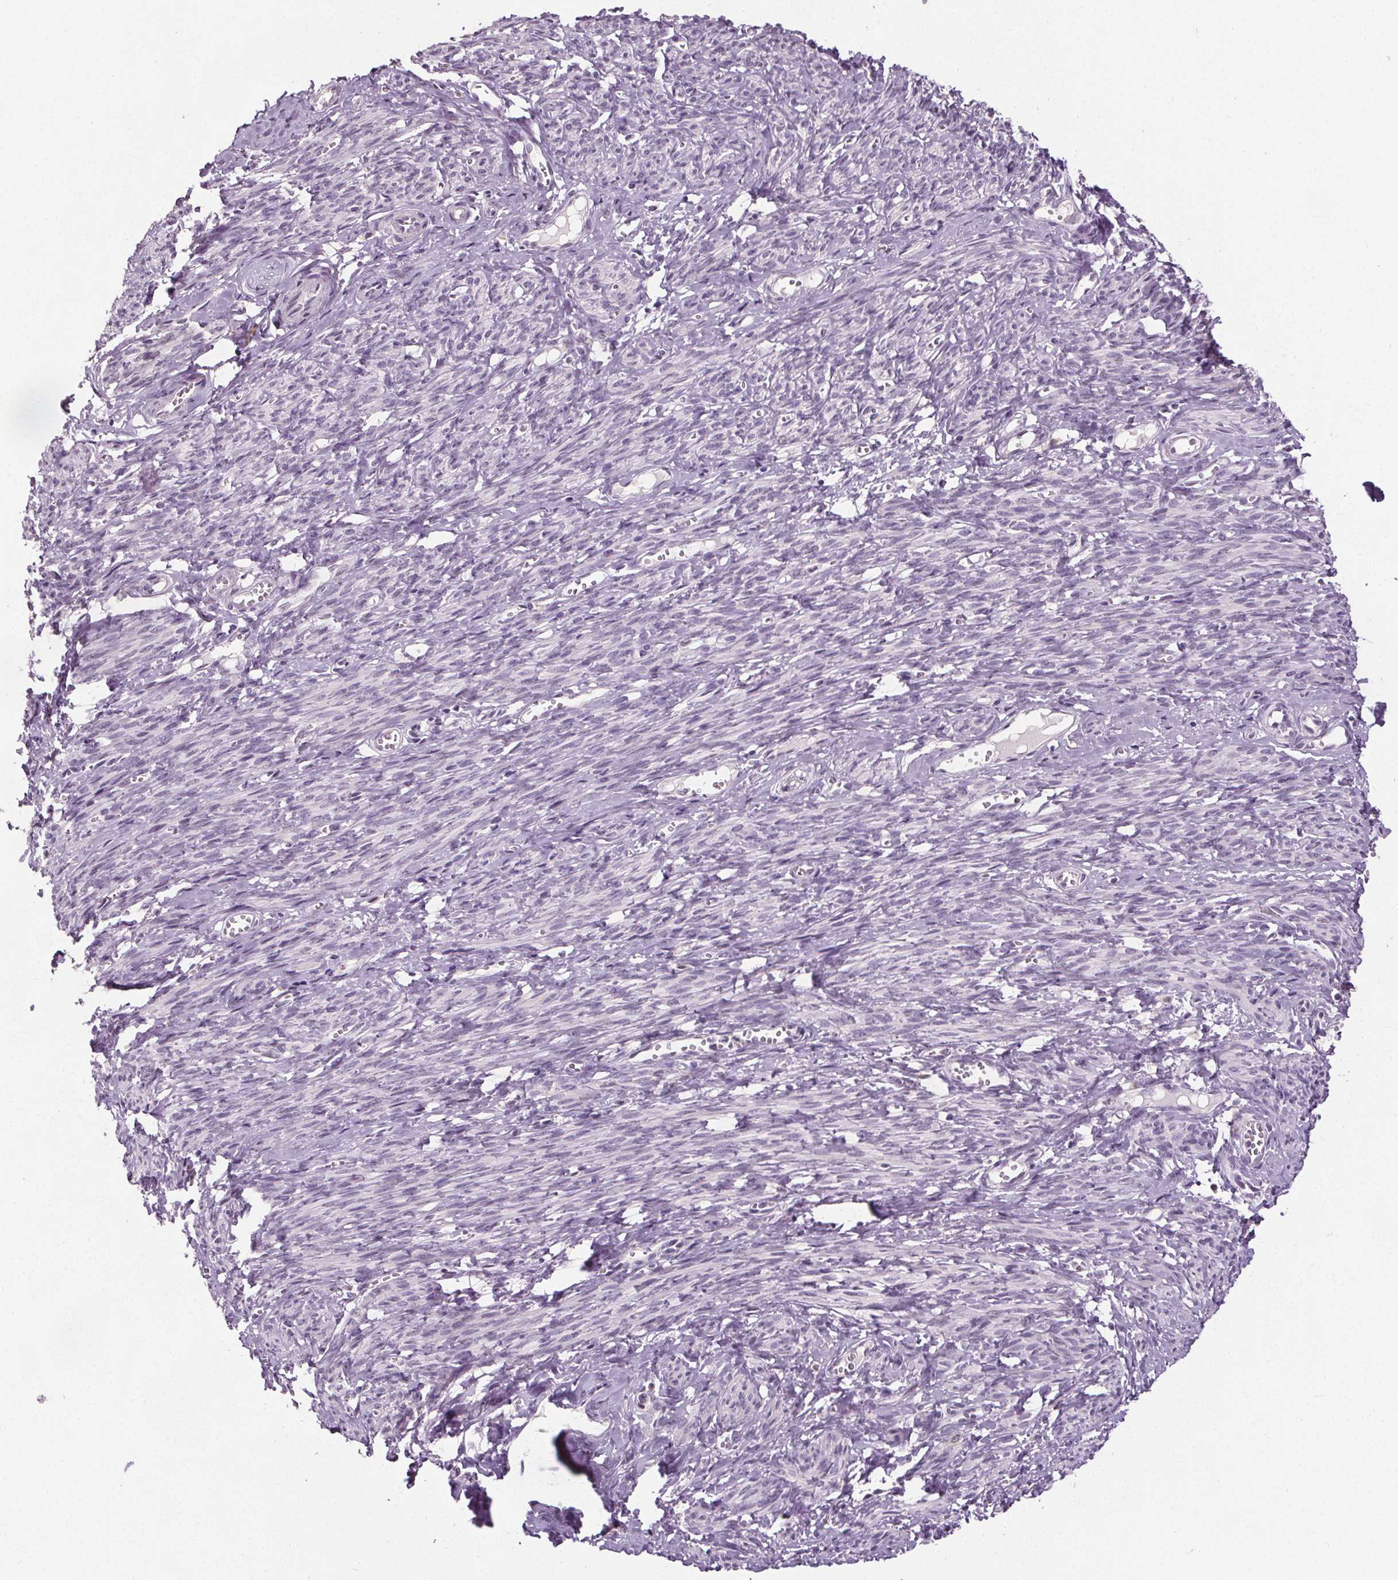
{"staining": {"intensity": "negative", "quantity": "none", "location": "none"}, "tissue": "smooth muscle", "cell_type": "Smooth muscle cells", "image_type": "normal", "snomed": [{"axis": "morphology", "description": "Normal tissue, NOS"}, {"axis": "topography", "description": "Smooth muscle"}], "caption": "DAB immunohistochemical staining of unremarkable smooth muscle displays no significant staining in smooth muscle cells. Brightfield microscopy of IHC stained with DAB (3,3'-diaminobenzidine) (brown) and hematoxylin (blue), captured at high magnification.", "gene": "SLC2A9", "patient": {"sex": "female", "age": 65}}